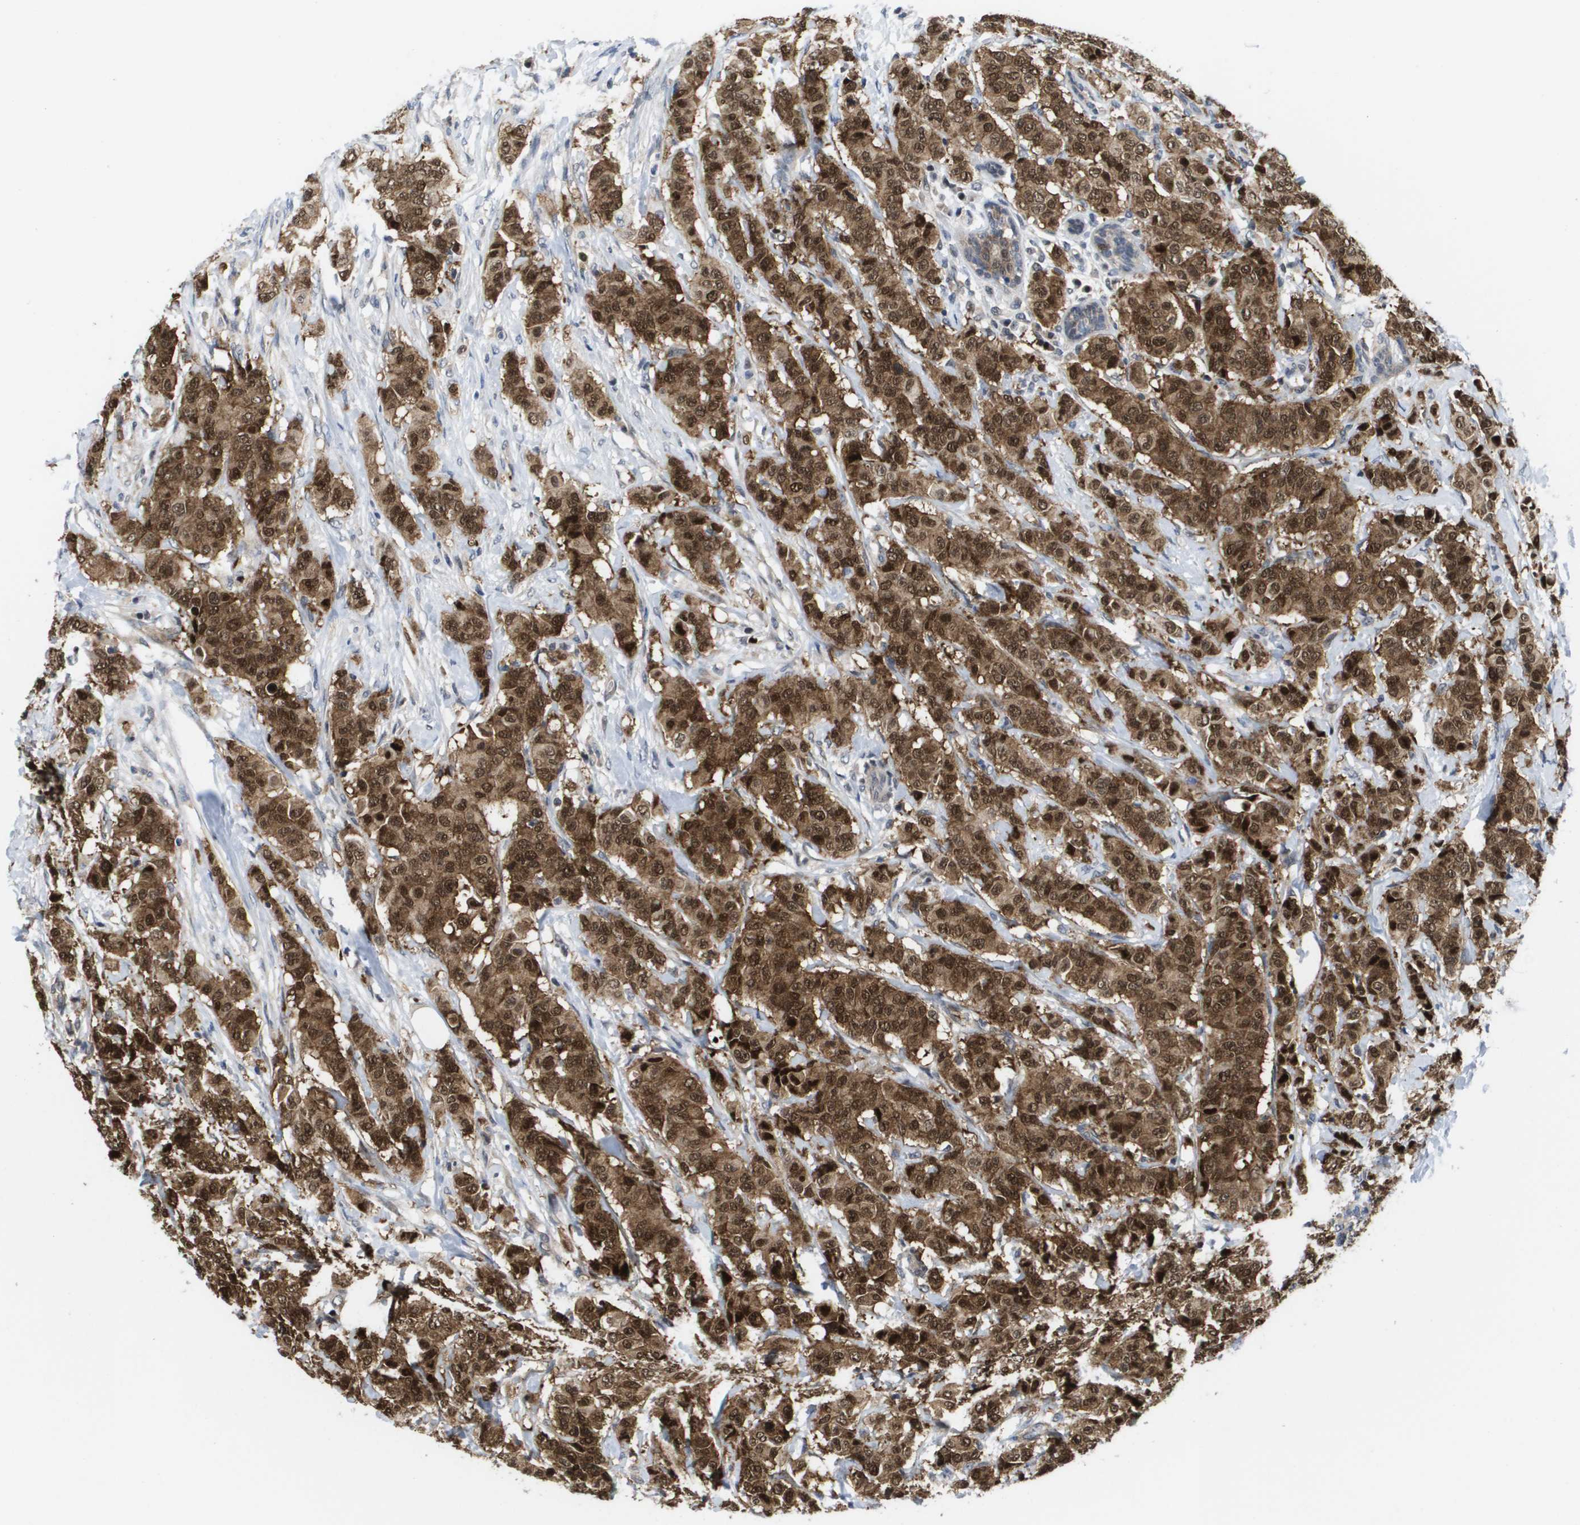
{"staining": {"intensity": "strong", "quantity": ">75%", "location": "cytoplasmic/membranous,nuclear"}, "tissue": "breast cancer", "cell_type": "Tumor cells", "image_type": "cancer", "snomed": [{"axis": "morphology", "description": "Normal tissue, NOS"}, {"axis": "morphology", "description": "Duct carcinoma"}, {"axis": "topography", "description": "Breast"}], "caption": "A micrograph of human breast cancer stained for a protein displays strong cytoplasmic/membranous and nuclear brown staining in tumor cells. The protein of interest is stained brown, and the nuclei are stained in blue (DAB IHC with brightfield microscopy, high magnification).", "gene": "FKBP4", "patient": {"sex": "female", "age": 40}}